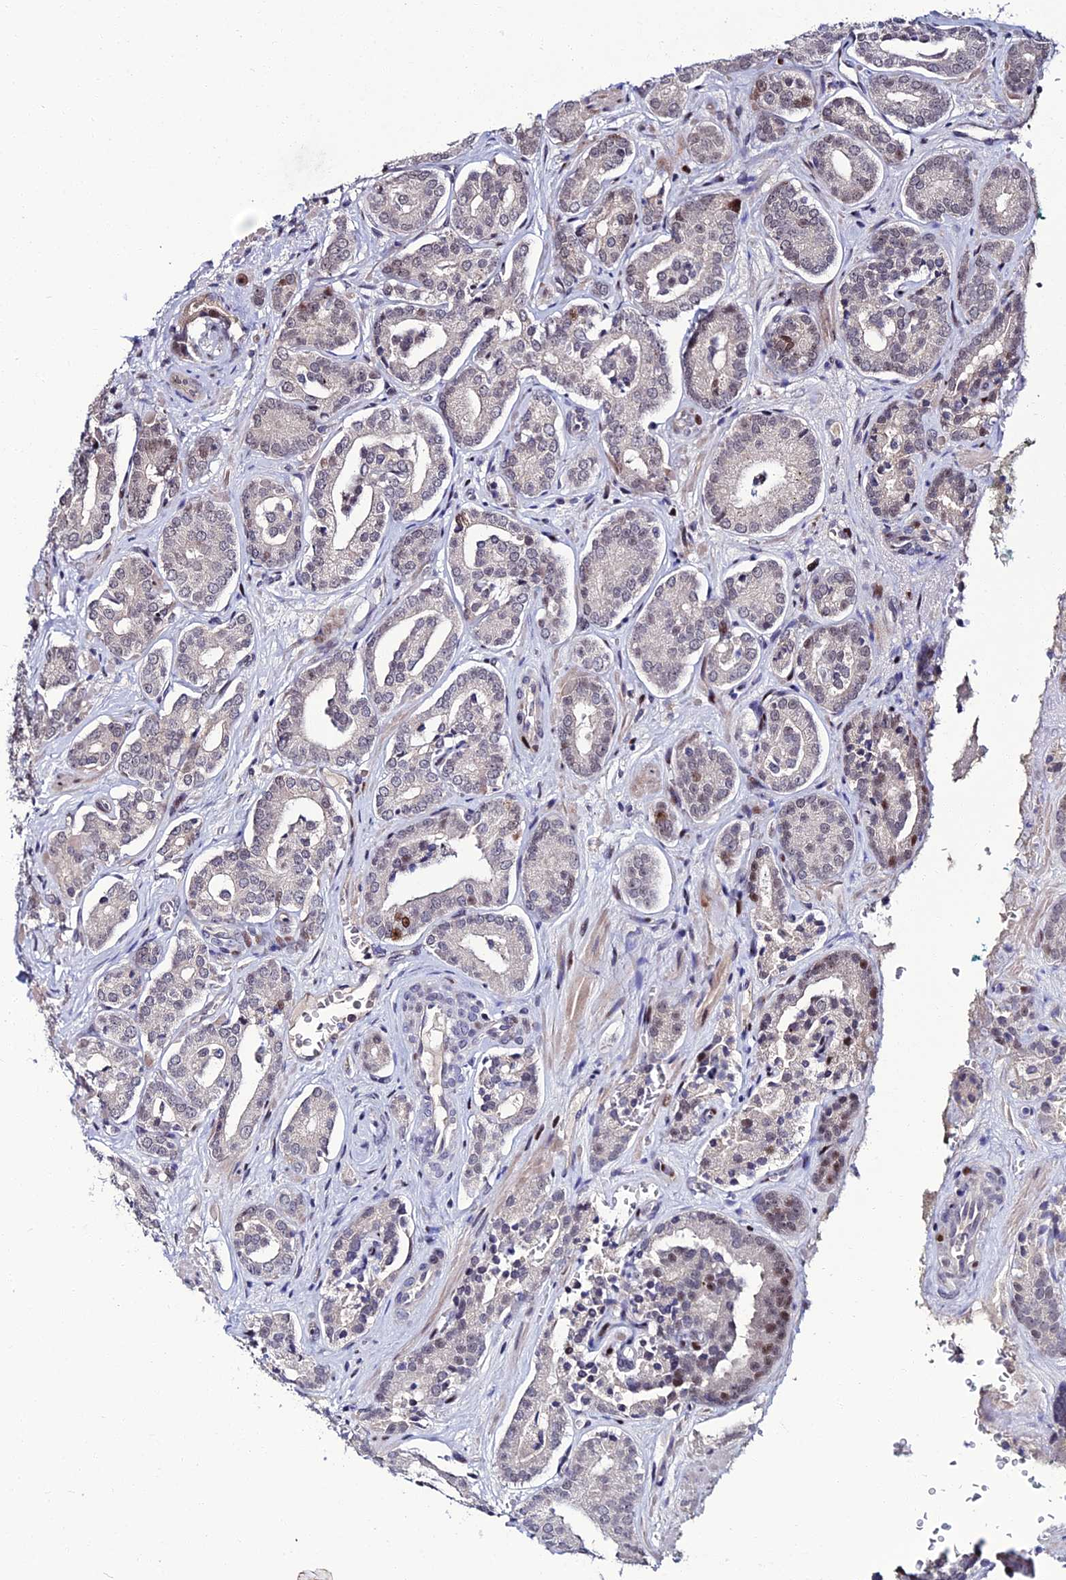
{"staining": {"intensity": "negative", "quantity": "none", "location": "none"}, "tissue": "prostate cancer", "cell_type": "Tumor cells", "image_type": "cancer", "snomed": [{"axis": "morphology", "description": "Adenocarcinoma, High grade"}, {"axis": "topography", "description": "Prostate"}], "caption": "A high-resolution histopathology image shows immunohistochemistry staining of prostate cancer, which reveals no significant expression in tumor cells. (Stains: DAB IHC with hematoxylin counter stain, Microscopy: brightfield microscopy at high magnification).", "gene": "TAF9B", "patient": {"sex": "male", "age": 66}}